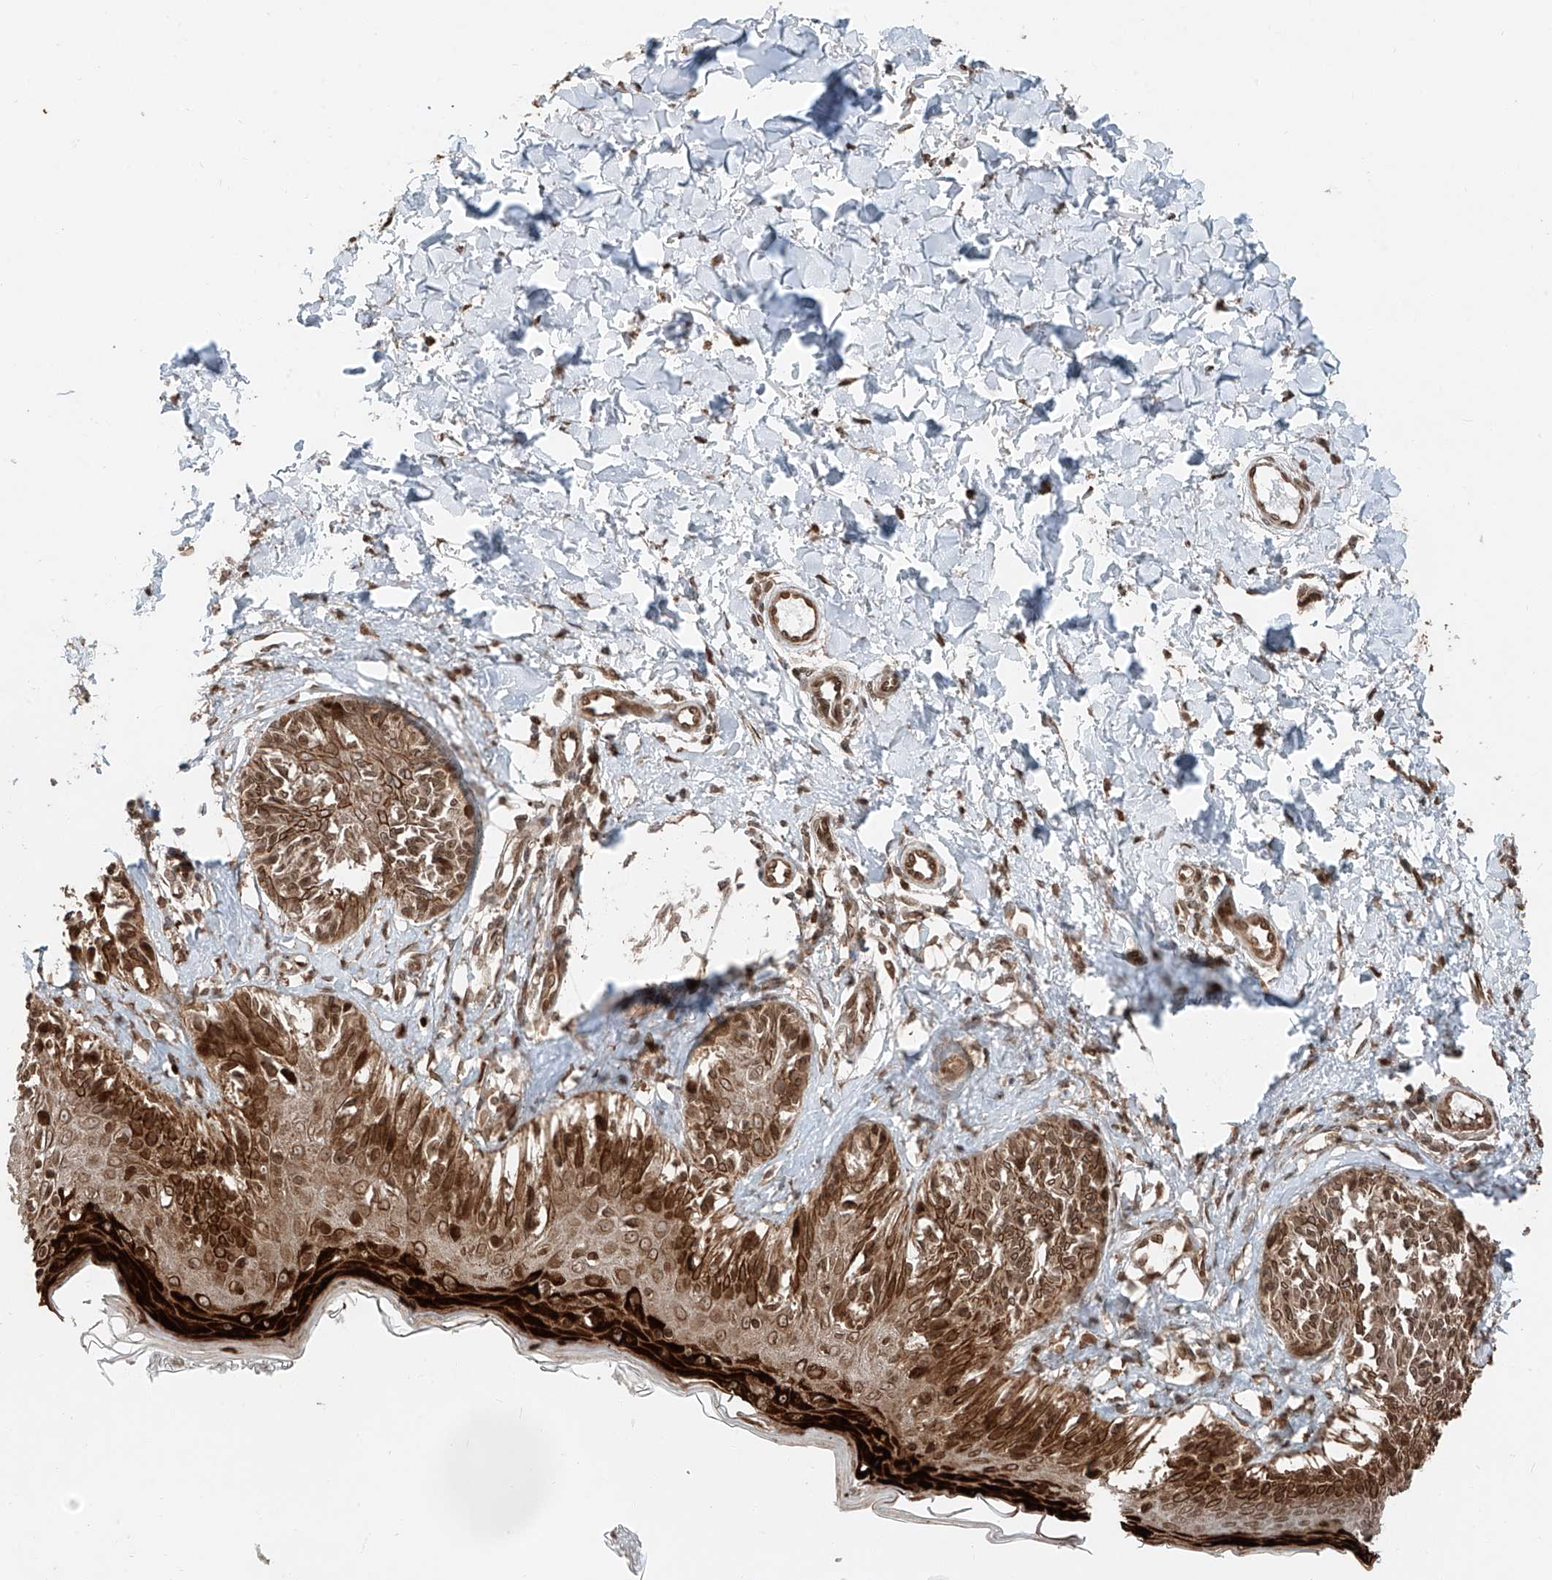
{"staining": {"intensity": "moderate", "quantity": ">75%", "location": "cytoplasmic/membranous,nuclear"}, "tissue": "melanoma", "cell_type": "Tumor cells", "image_type": "cancer", "snomed": [{"axis": "morphology", "description": "Malignant melanoma, NOS"}, {"axis": "topography", "description": "Skin"}], "caption": "Immunohistochemistry image of neoplastic tissue: human melanoma stained using immunohistochemistry demonstrates medium levels of moderate protein expression localized specifically in the cytoplasmic/membranous and nuclear of tumor cells, appearing as a cytoplasmic/membranous and nuclear brown color.", "gene": "CEP162", "patient": {"sex": "male", "age": 53}}